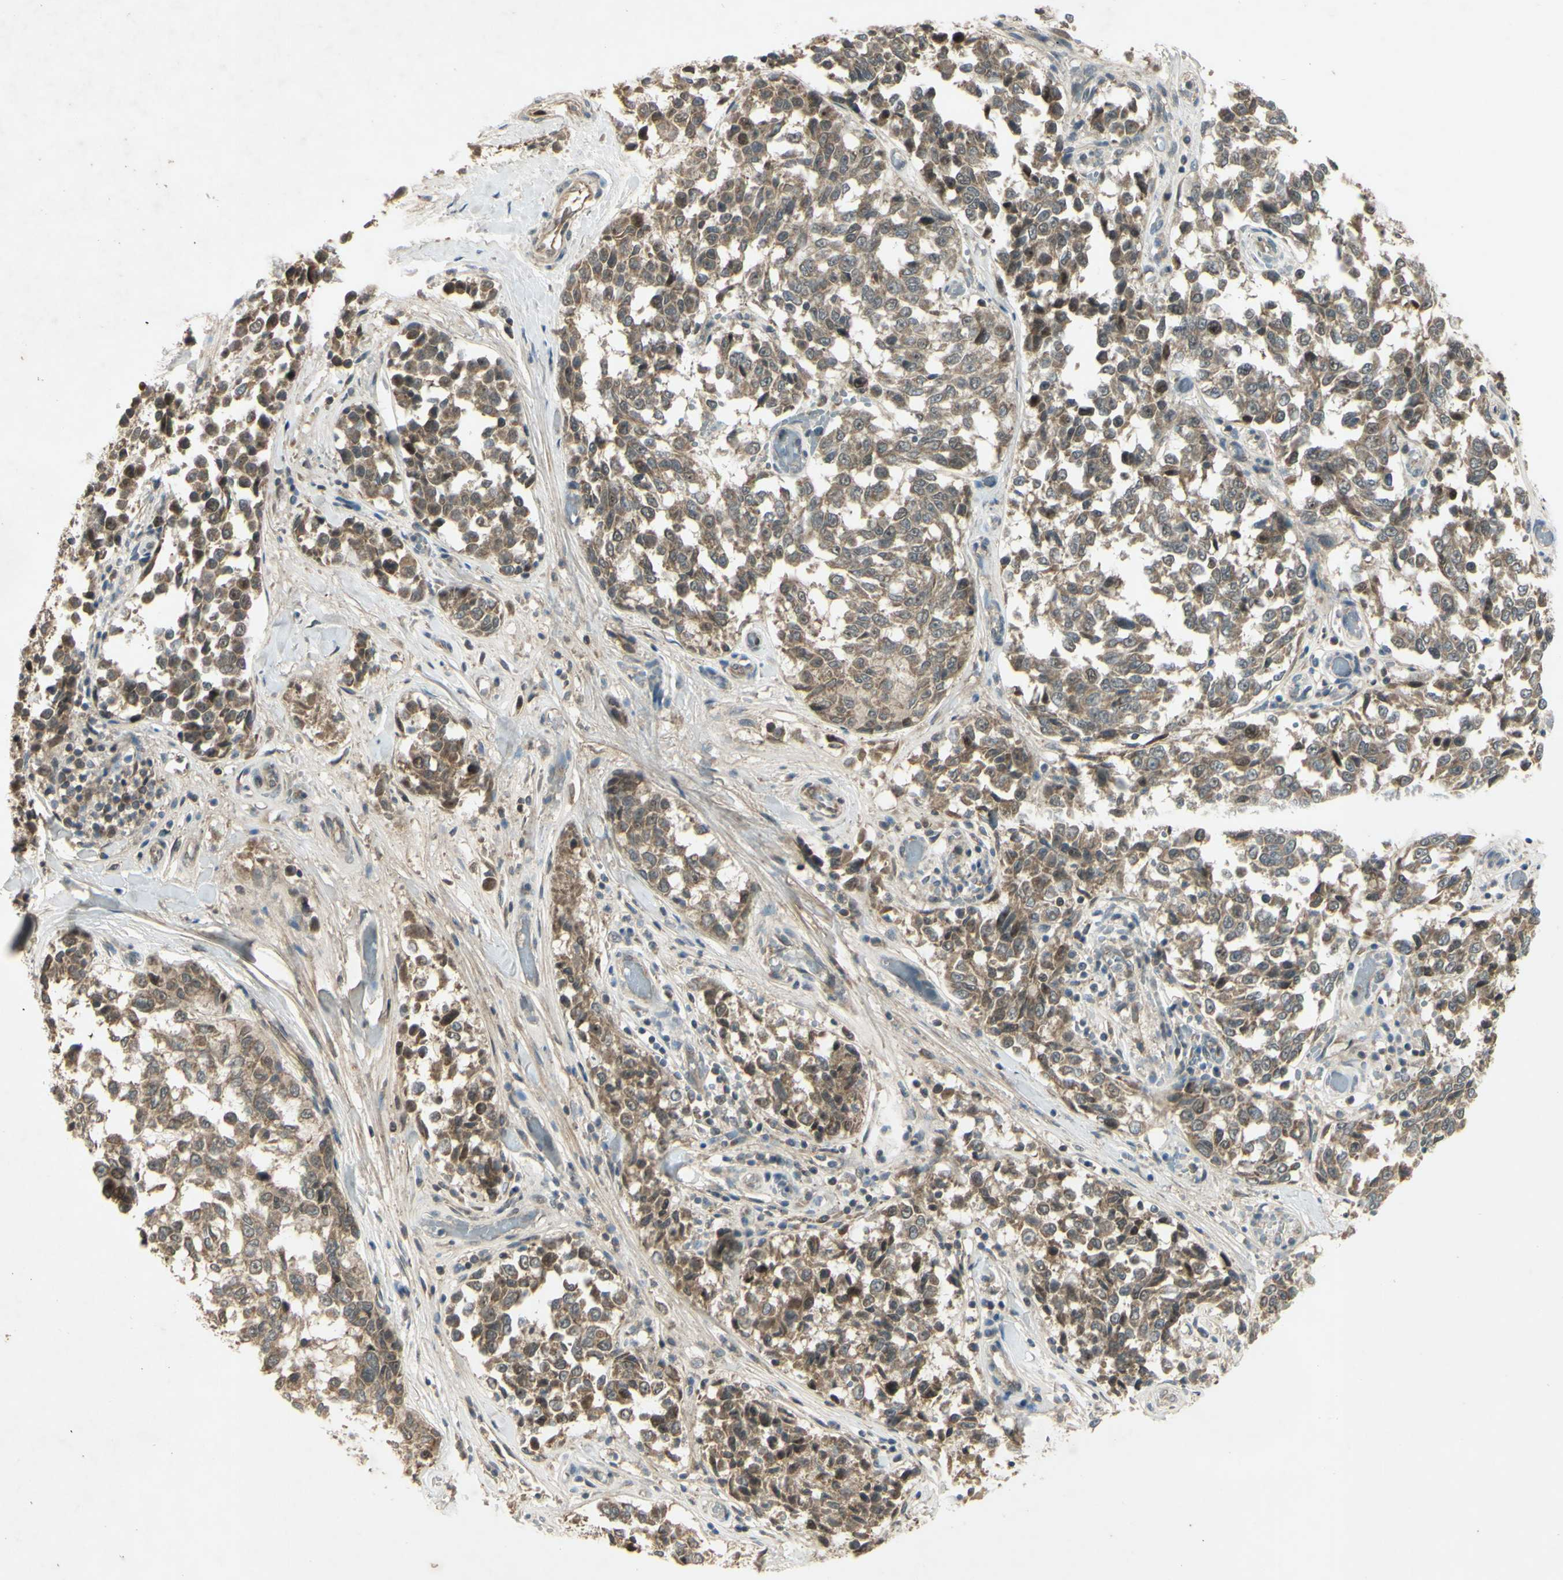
{"staining": {"intensity": "weak", "quantity": ">75%", "location": "cytoplasmic/membranous"}, "tissue": "melanoma", "cell_type": "Tumor cells", "image_type": "cancer", "snomed": [{"axis": "morphology", "description": "Malignant melanoma, NOS"}, {"axis": "topography", "description": "Skin"}], "caption": "Tumor cells show low levels of weak cytoplasmic/membranous staining in about >75% of cells in human malignant melanoma. Nuclei are stained in blue.", "gene": "RAD18", "patient": {"sex": "female", "age": 64}}